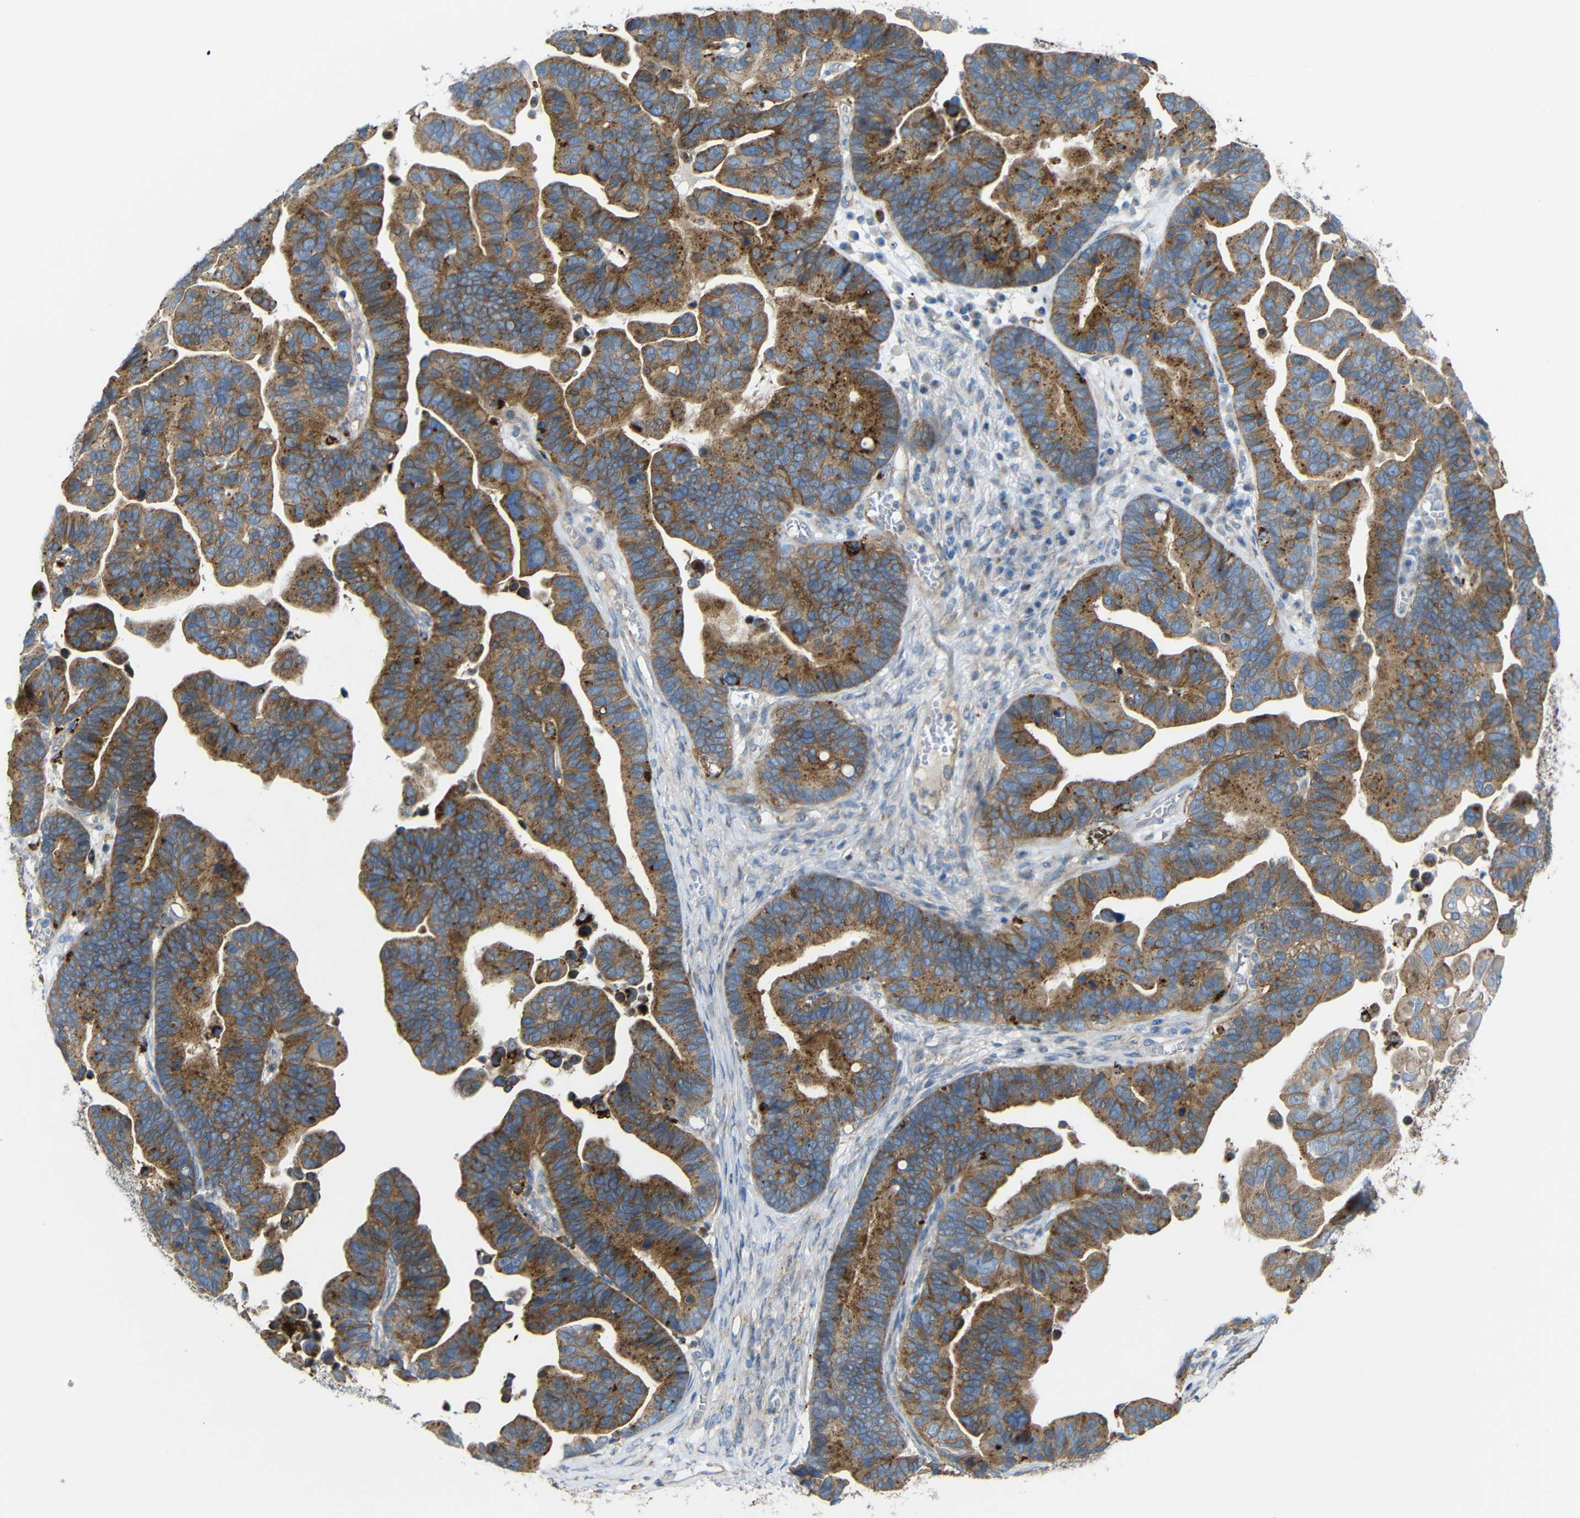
{"staining": {"intensity": "moderate", "quantity": ">75%", "location": "cytoplasmic/membranous"}, "tissue": "ovarian cancer", "cell_type": "Tumor cells", "image_type": "cancer", "snomed": [{"axis": "morphology", "description": "Cystadenocarcinoma, serous, NOS"}, {"axis": "topography", "description": "Ovary"}], "caption": "Moderate cytoplasmic/membranous staining is identified in approximately >75% of tumor cells in serous cystadenocarcinoma (ovarian).", "gene": "SYPL1", "patient": {"sex": "female", "age": 56}}